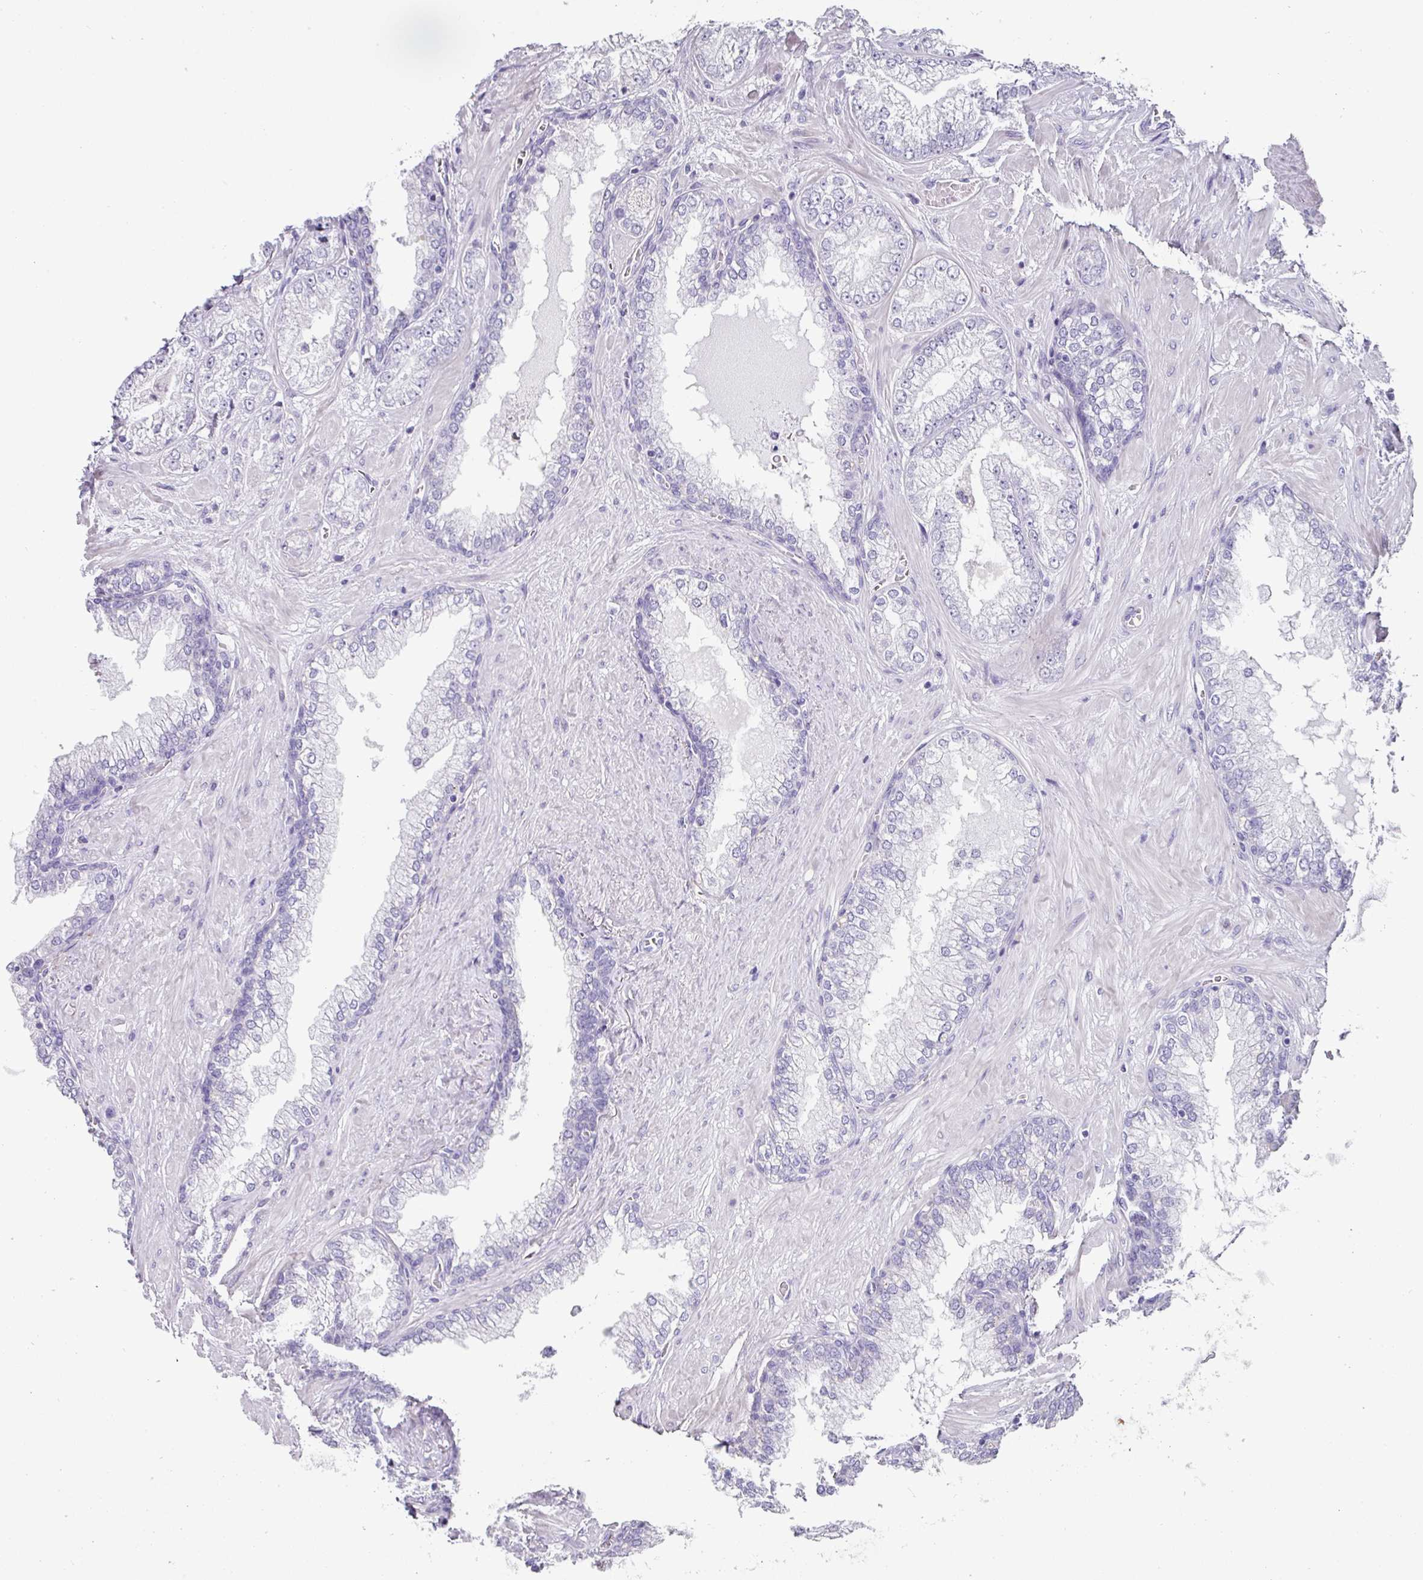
{"staining": {"intensity": "negative", "quantity": "none", "location": "none"}, "tissue": "prostate cancer", "cell_type": "Tumor cells", "image_type": "cancer", "snomed": [{"axis": "morphology", "description": "Adenocarcinoma, Low grade"}, {"axis": "topography", "description": "Prostate"}], "caption": "Tumor cells are negative for protein expression in human low-grade adenocarcinoma (prostate). (Brightfield microscopy of DAB immunohistochemistry at high magnification).", "gene": "ANKRD29", "patient": {"sex": "male", "age": 57}}